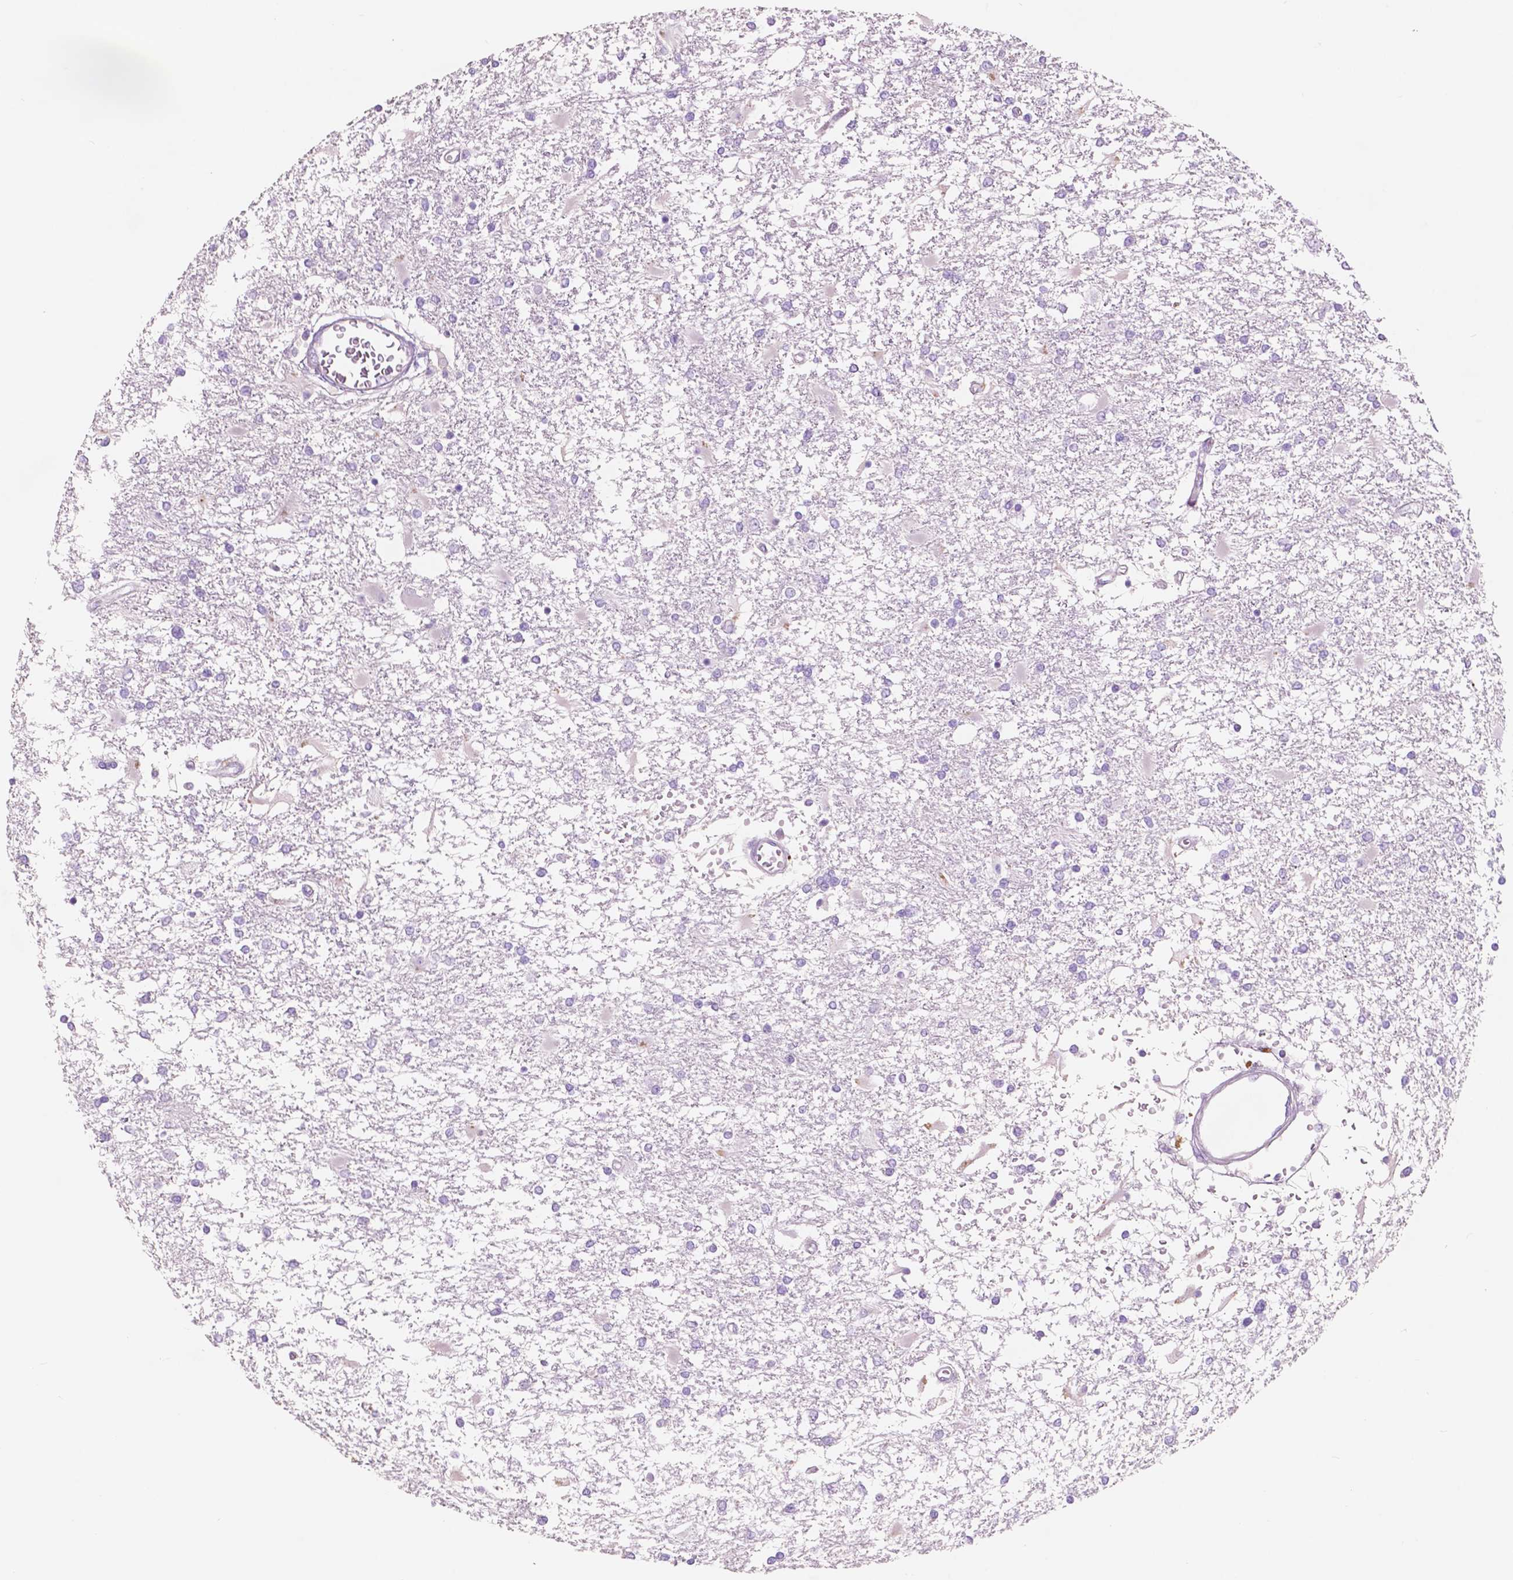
{"staining": {"intensity": "negative", "quantity": "none", "location": "none"}, "tissue": "glioma", "cell_type": "Tumor cells", "image_type": "cancer", "snomed": [{"axis": "morphology", "description": "Glioma, malignant, High grade"}, {"axis": "topography", "description": "Cerebral cortex"}], "caption": "Image shows no significant protein staining in tumor cells of glioma.", "gene": "CUZD1", "patient": {"sex": "male", "age": 79}}